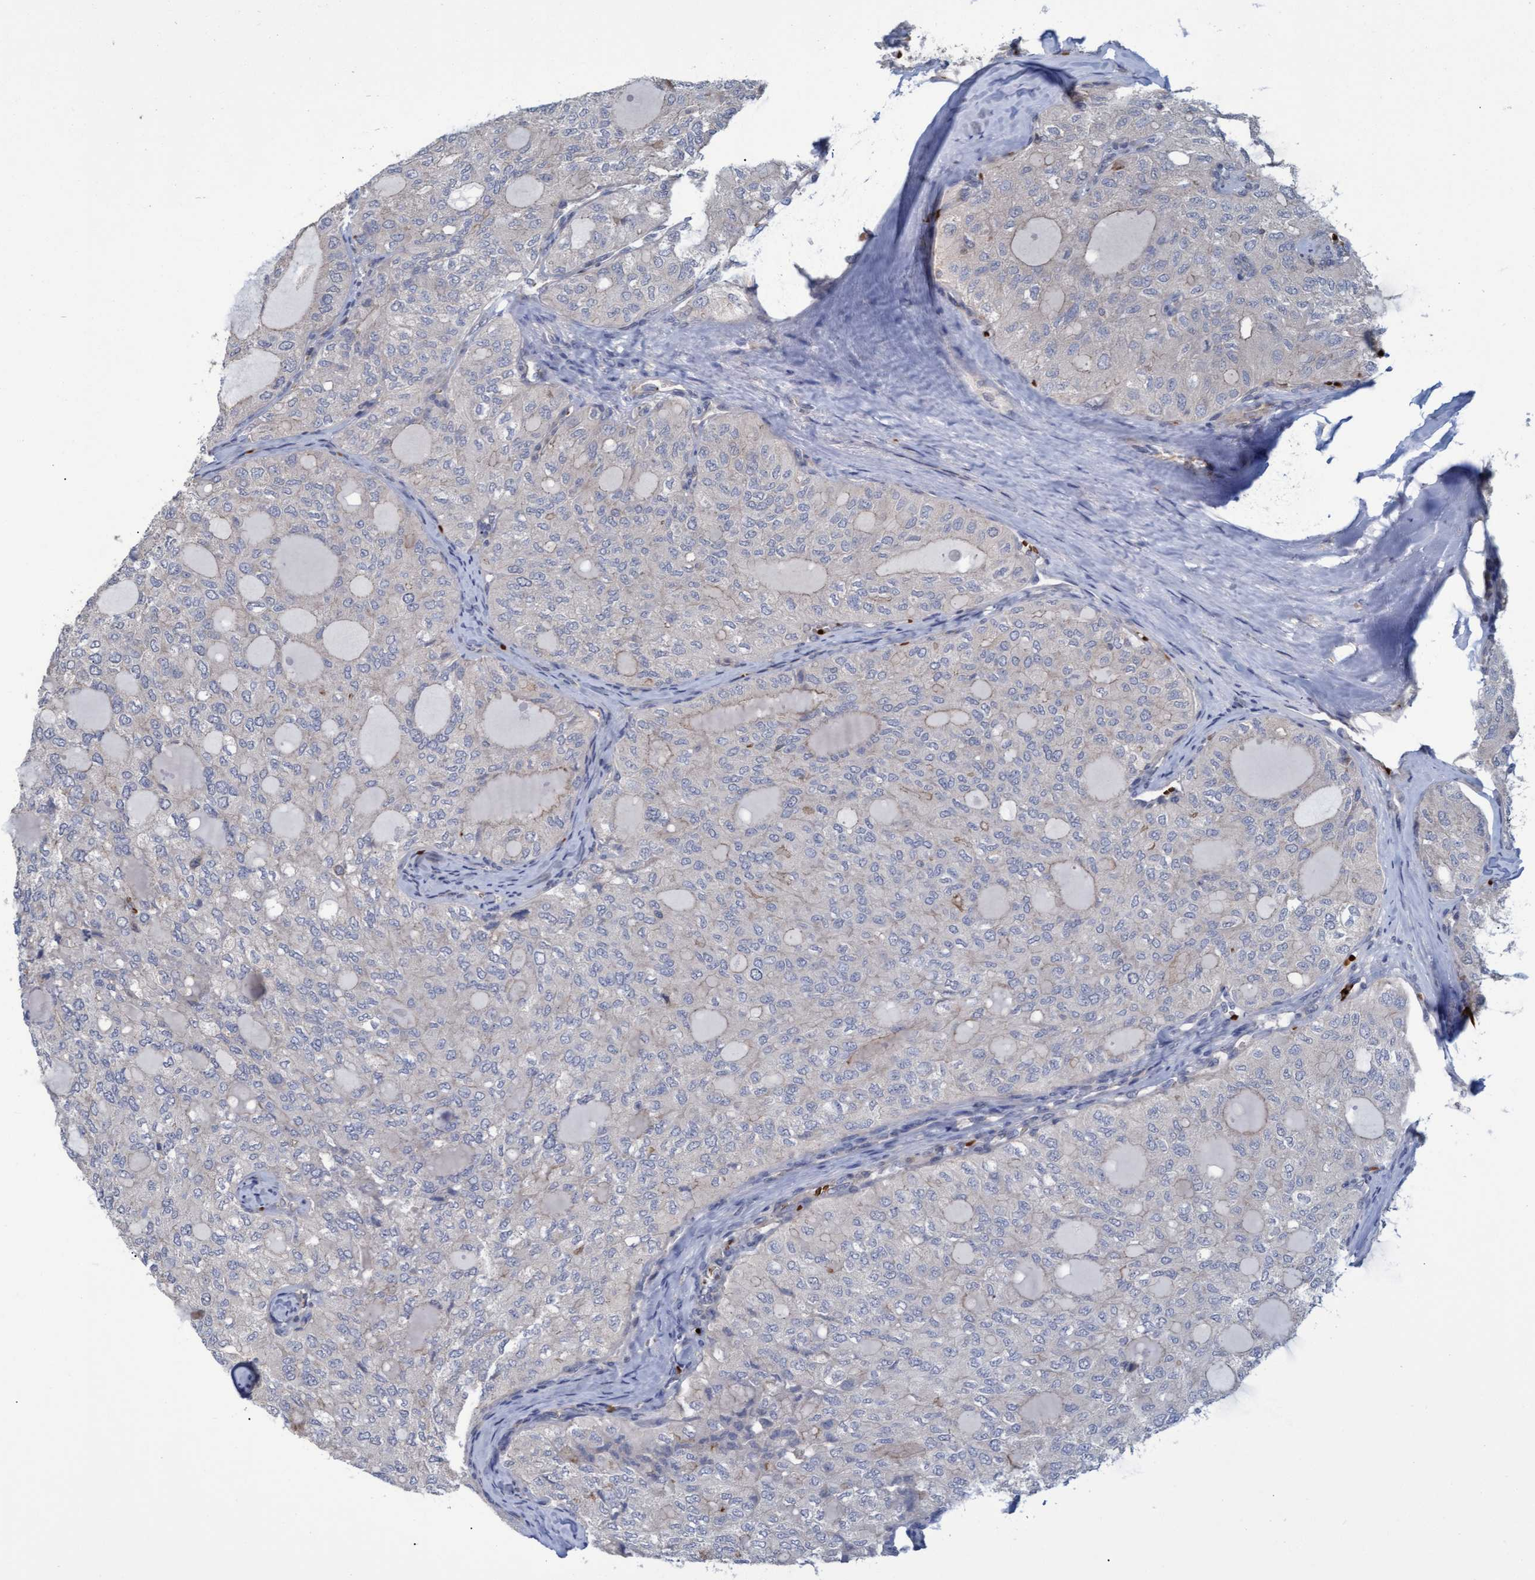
{"staining": {"intensity": "negative", "quantity": "none", "location": "none"}, "tissue": "thyroid cancer", "cell_type": "Tumor cells", "image_type": "cancer", "snomed": [{"axis": "morphology", "description": "Follicular adenoma carcinoma, NOS"}, {"axis": "topography", "description": "Thyroid gland"}], "caption": "This is a image of immunohistochemistry staining of thyroid cancer, which shows no positivity in tumor cells.", "gene": "NAA15", "patient": {"sex": "male", "age": 75}}